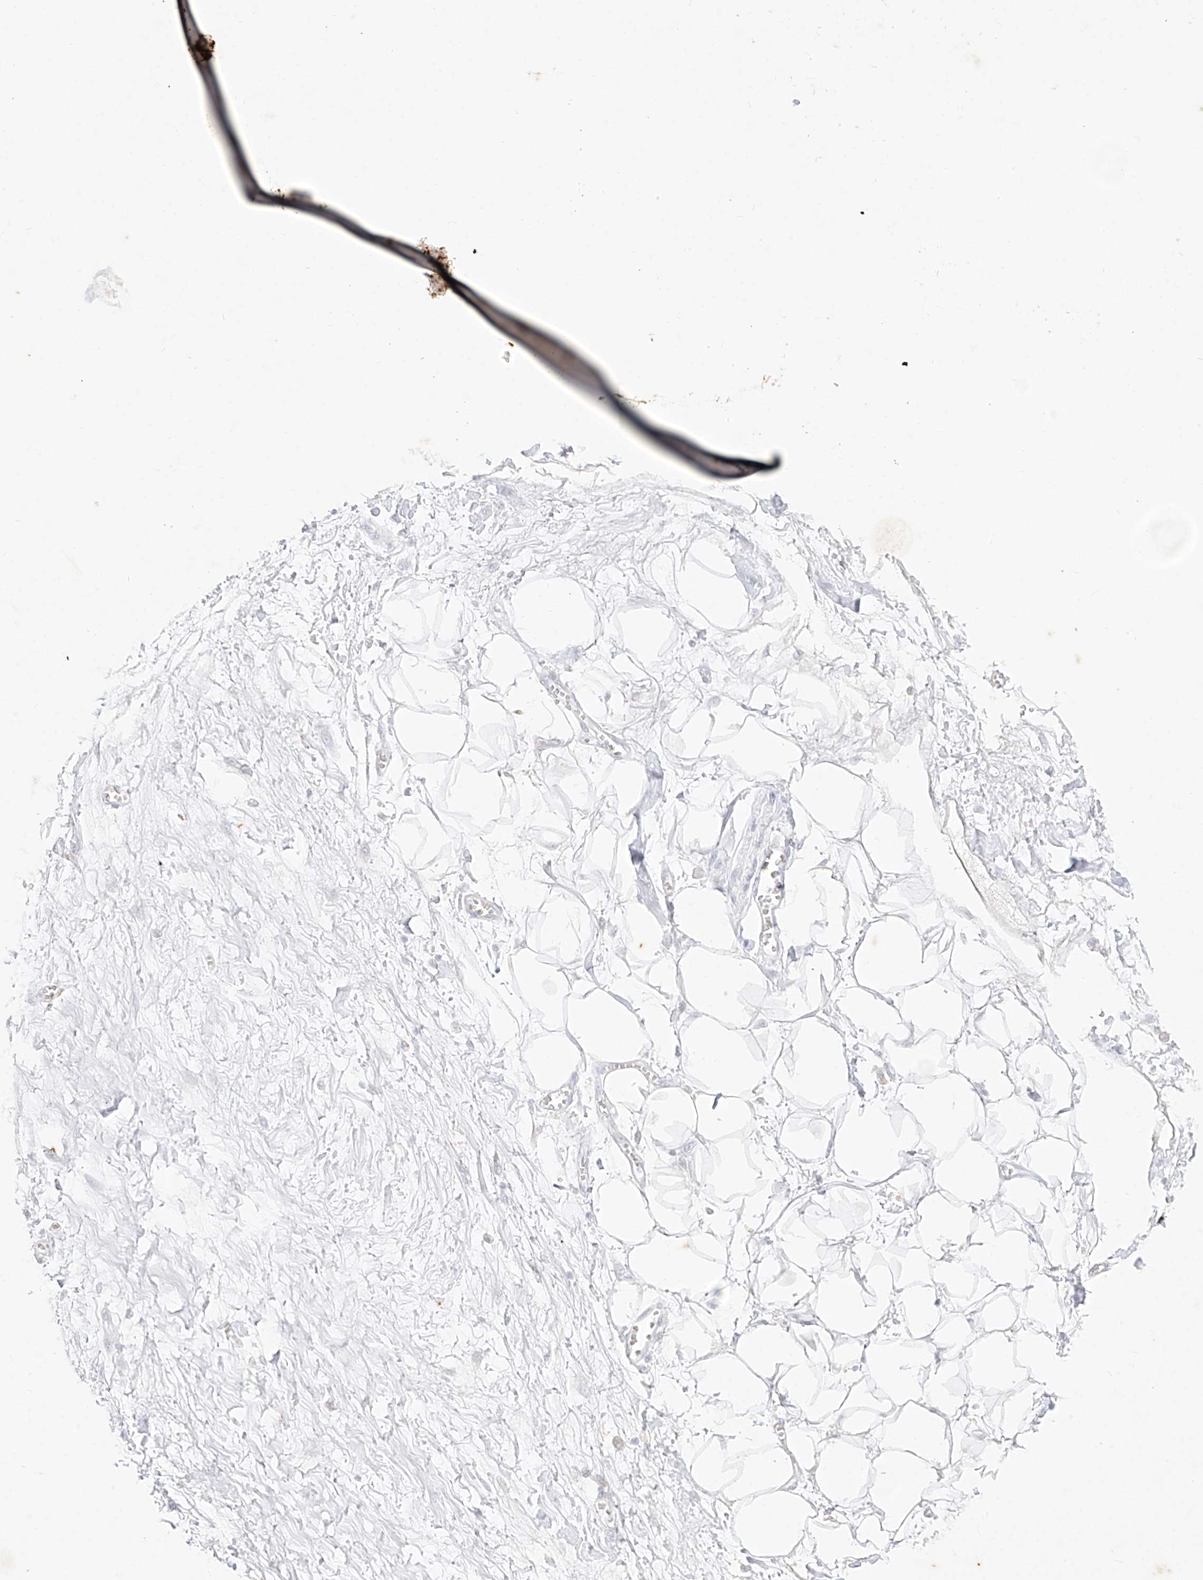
{"staining": {"intensity": "negative", "quantity": "none", "location": "none"}, "tissue": "adipose tissue", "cell_type": "Adipocytes", "image_type": "normal", "snomed": [{"axis": "morphology", "description": "Normal tissue, NOS"}, {"axis": "morphology", "description": "Adenocarcinoma, NOS"}, {"axis": "topography", "description": "Pancreas"}, {"axis": "topography", "description": "Peripheral nerve tissue"}], "caption": "Histopathology image shows no protein expression in adipocytes of normal adipose tissue. (IHC, brightfield microscopy, high magnification).", "gene": "TGM4", "patient": {"sex": "male", "age": 59}}